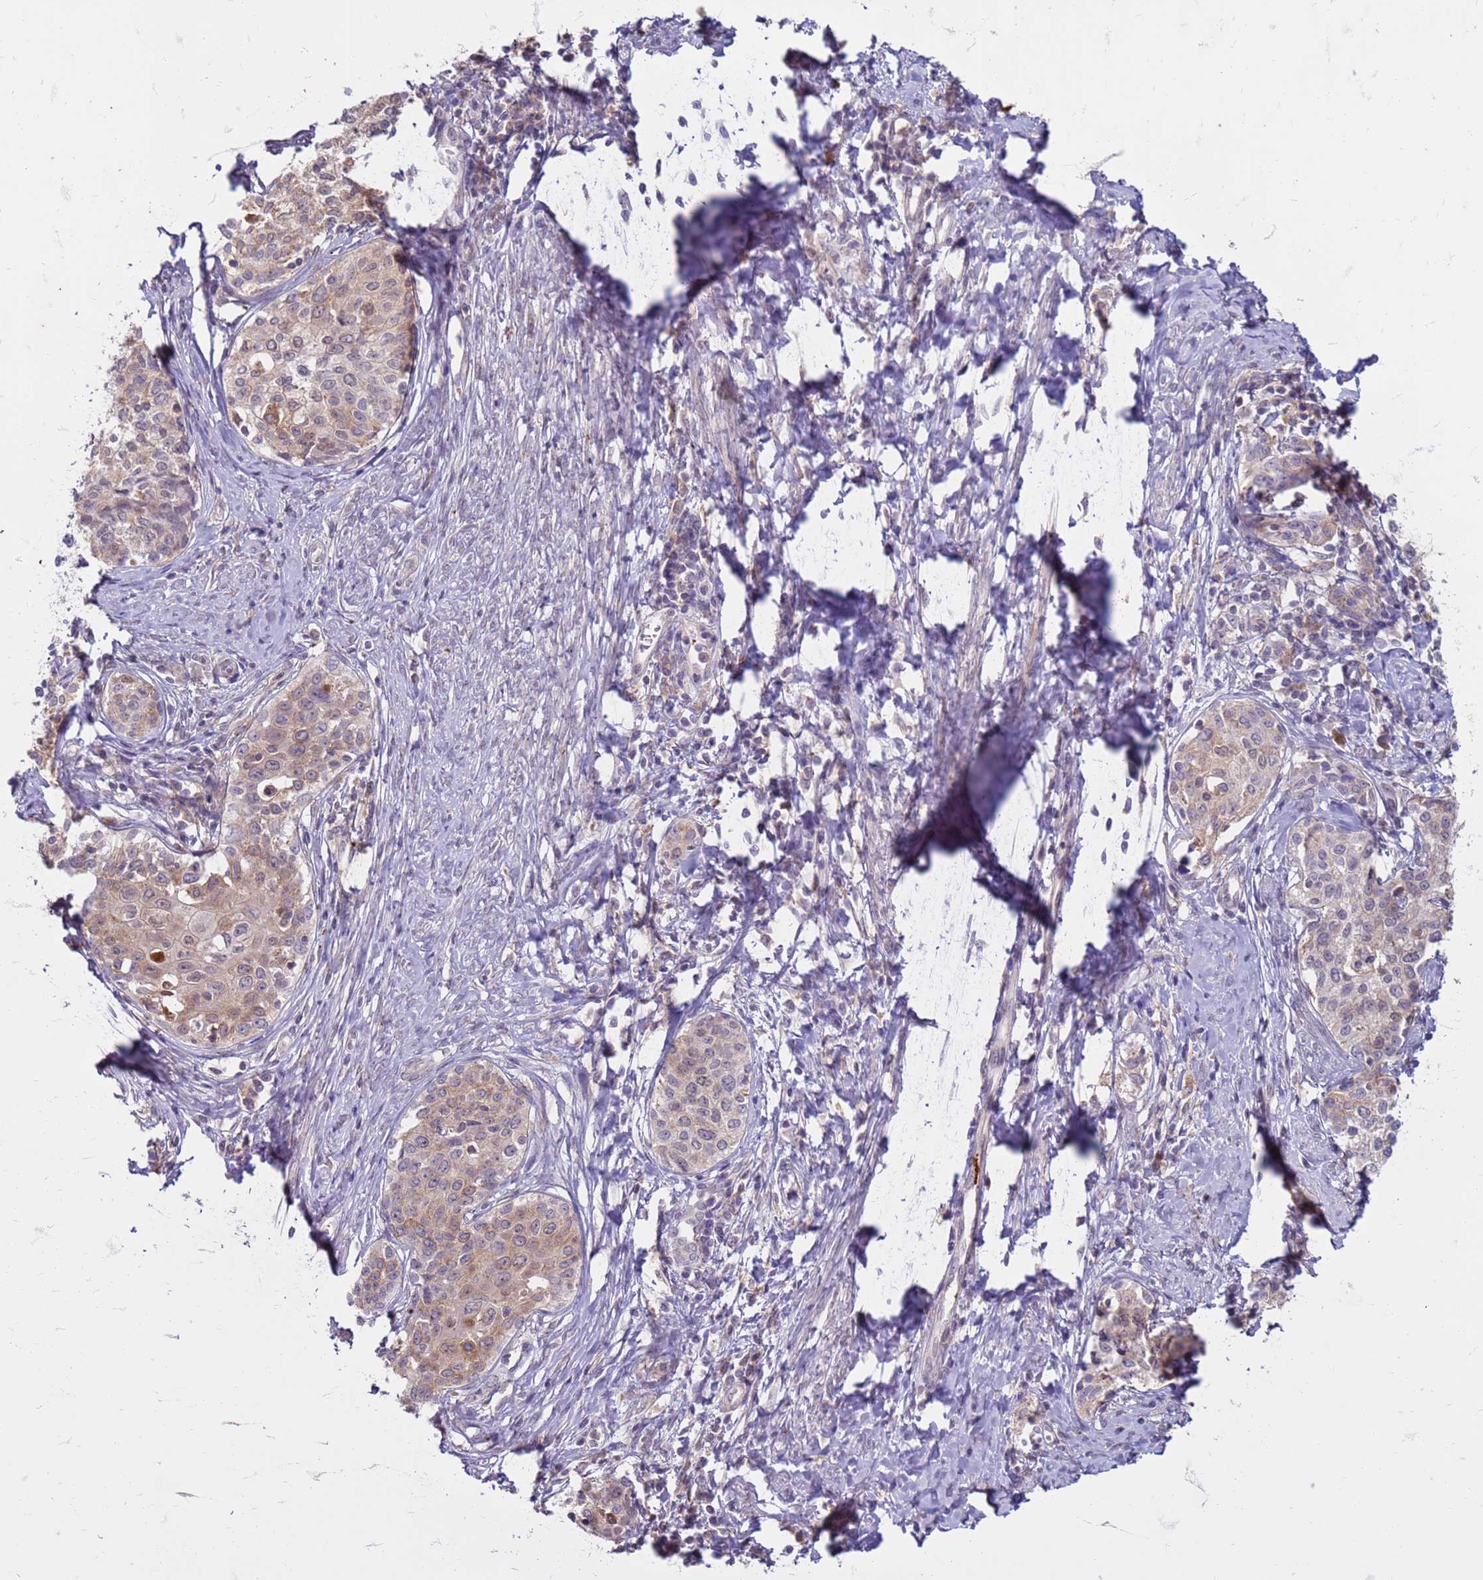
{"staining": {"intensity": "weak", "quantity": "25%-75%", "location": "cytoplasmic/membranous"}, "tissue": "cervical cancer", "cell_type": "Tumor cells", "image_type": "cancer", "snomed": [{"axis": "morphology", "description": "Squamous cell carcinoma, NOS"}, {"axis": "morphology", "description": "Adenocarcinoma, NOS"}, {"axis": "topography", "description": "Cervix"}], "caption": "Protein analysis of cervical adenocarcinoma tissue shows weak cytoplasmic/membranous staining in about 25%-75% of tumor cells.", "gene": "SLC15A3", "patient": {"sex": "female", "age": 52}}